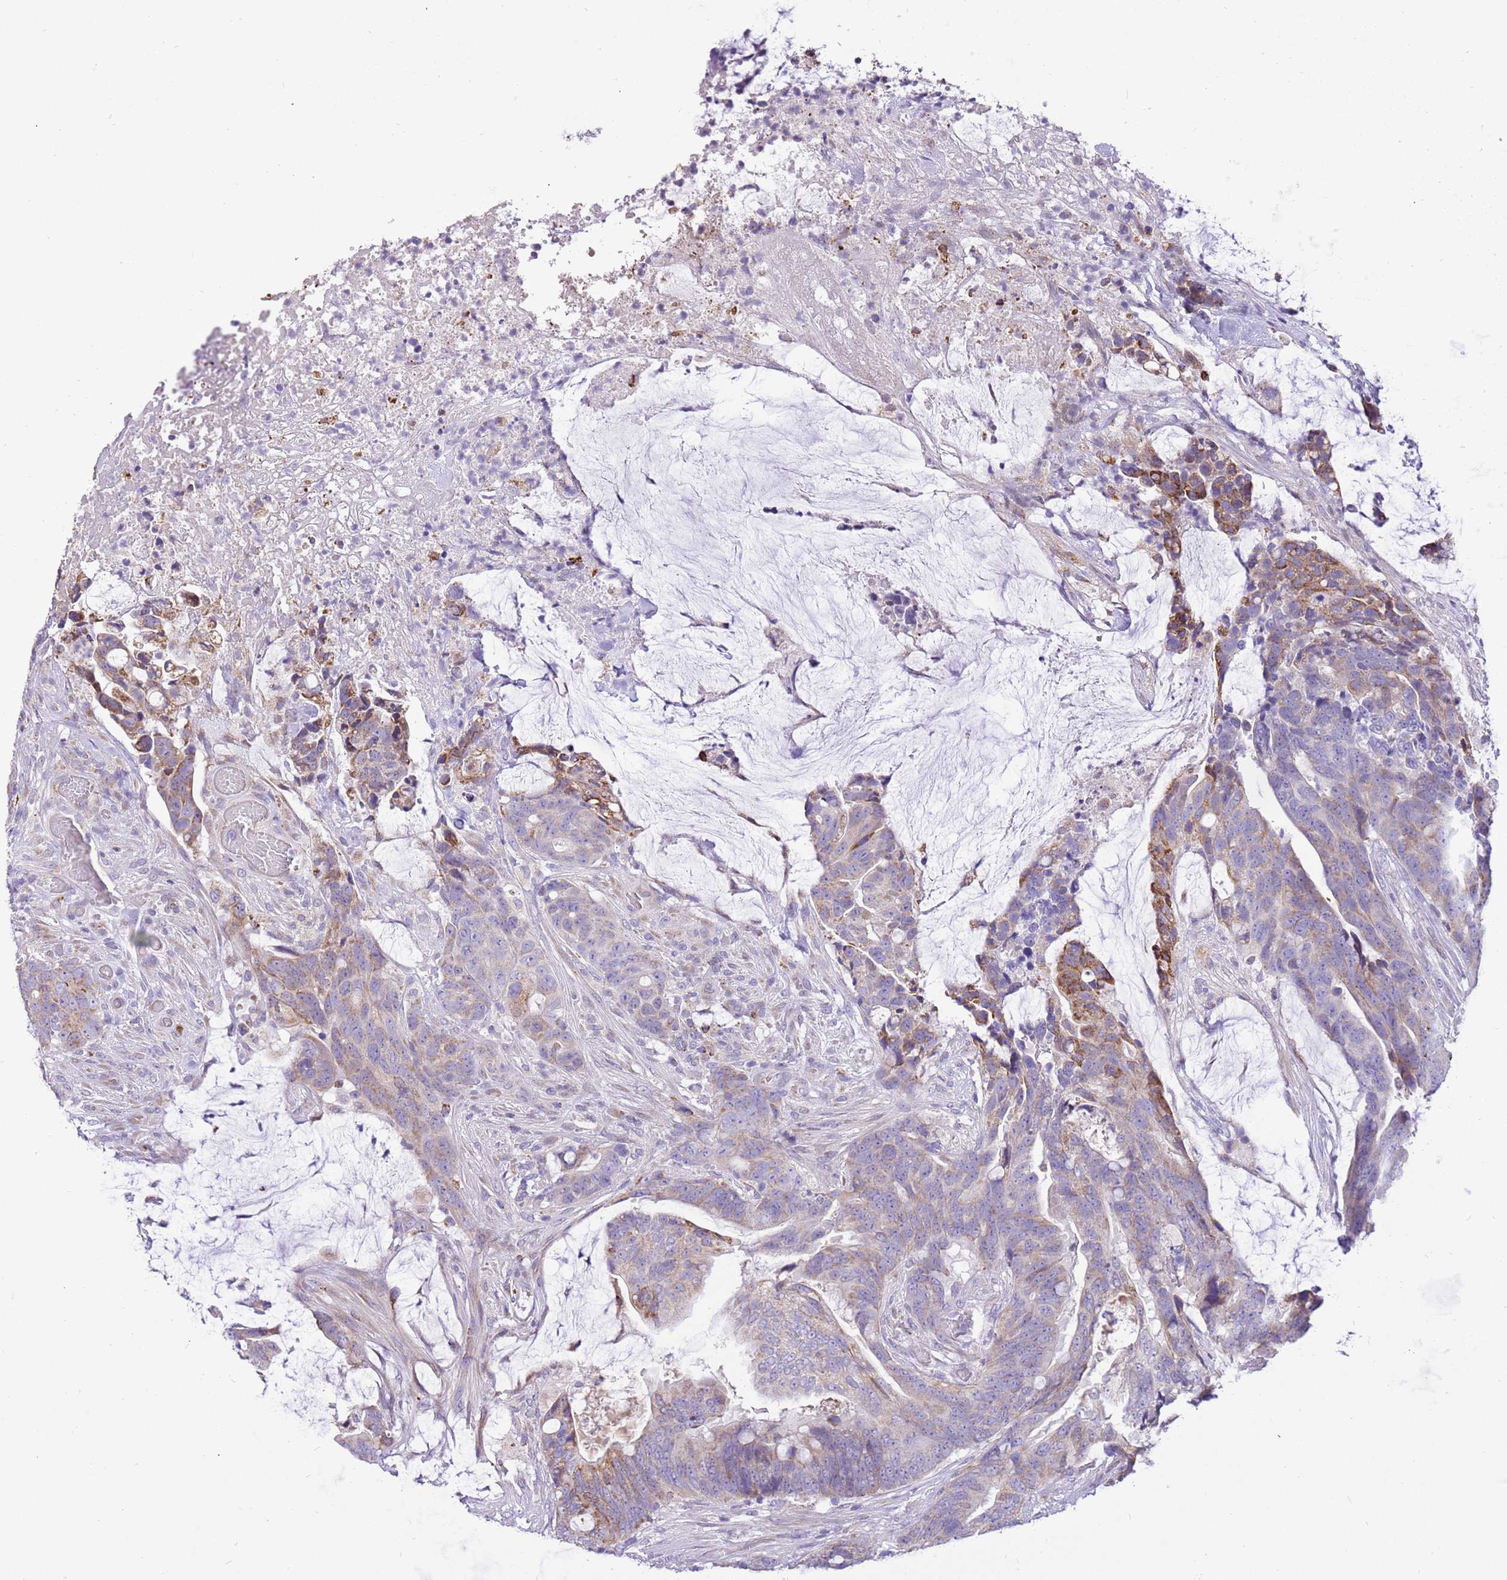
{"staining": {"intensity": "moderate", "quantity": "<25%", "location": "cytoplasmic/membranous"}, "tissue": "colorectal cancer", "cell_type": "Tumor cells", "image_type": "cancer", "snomed": [{"axis": "morphology", "description": "Adenocarcinoma, NOS"}, {"axis": "topography", "description": "Colon"}], "caption": "DAB (3,3'-diaminobenzidine) immunohistochemical staining of human colorectal cancer exhibits moderate cytoplasmic/membranous protein positivity in about <25% of tumor cells.", "gene": "COX17", "patient": {"sex": "female", "age": 82}}